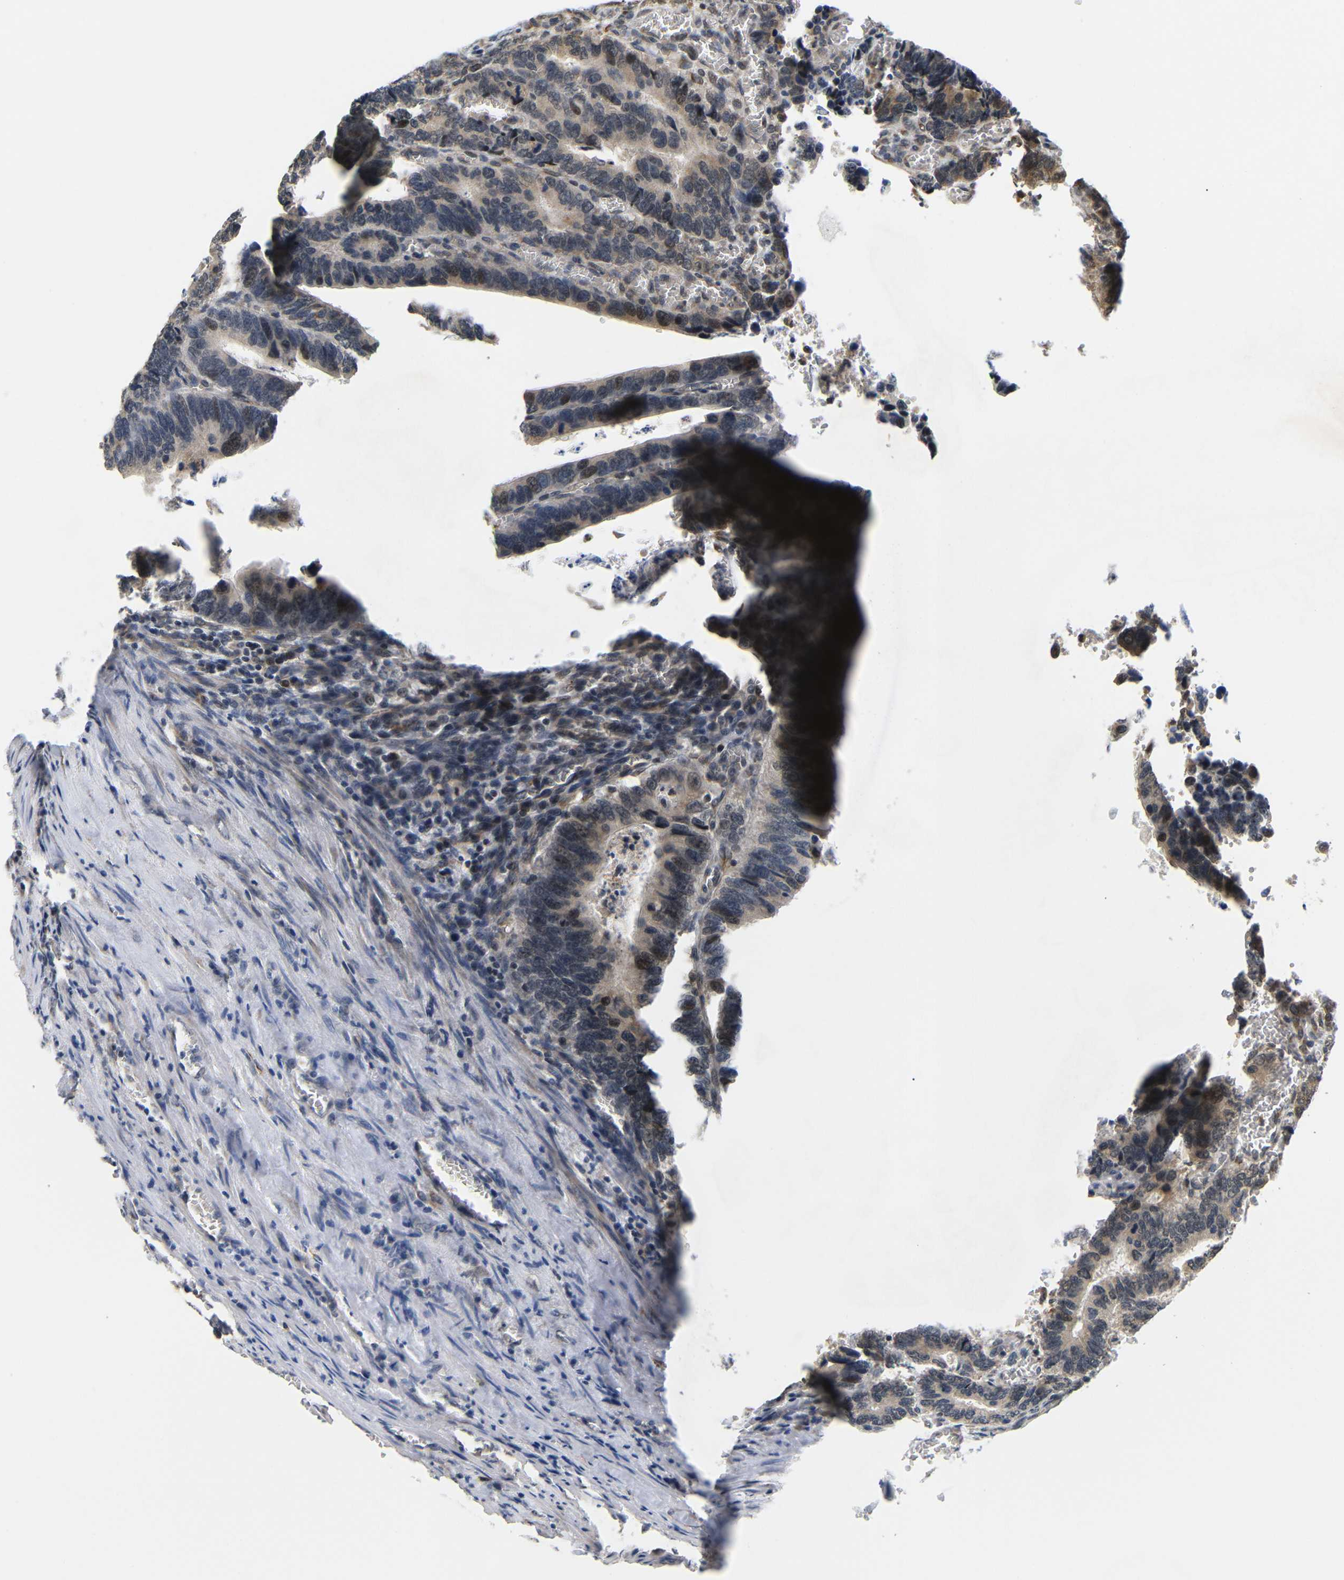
{"staining": {"intensity": "weak", "quantity": ">75%", "location": "cytoplasmic/membranous,nuclear"}, "tissue": "colorectal cancer", "cell_type": "Tumor cells", "image_type": "cancer", "snomed": [{"axis": "morphology", "description": "Adenocarcinoma, NOS"}, {"axis": "topography", "description": "Colon"}], "caption": "Approximately >75% of tumor cells in human colorectal cancer demonstrate weak cytoplasmic/membranous and nuclear protein expression as visualized by brown immunohistochemical staining.", "gene": "GJA5", "patient": {"sex": "male", "age": 72}}